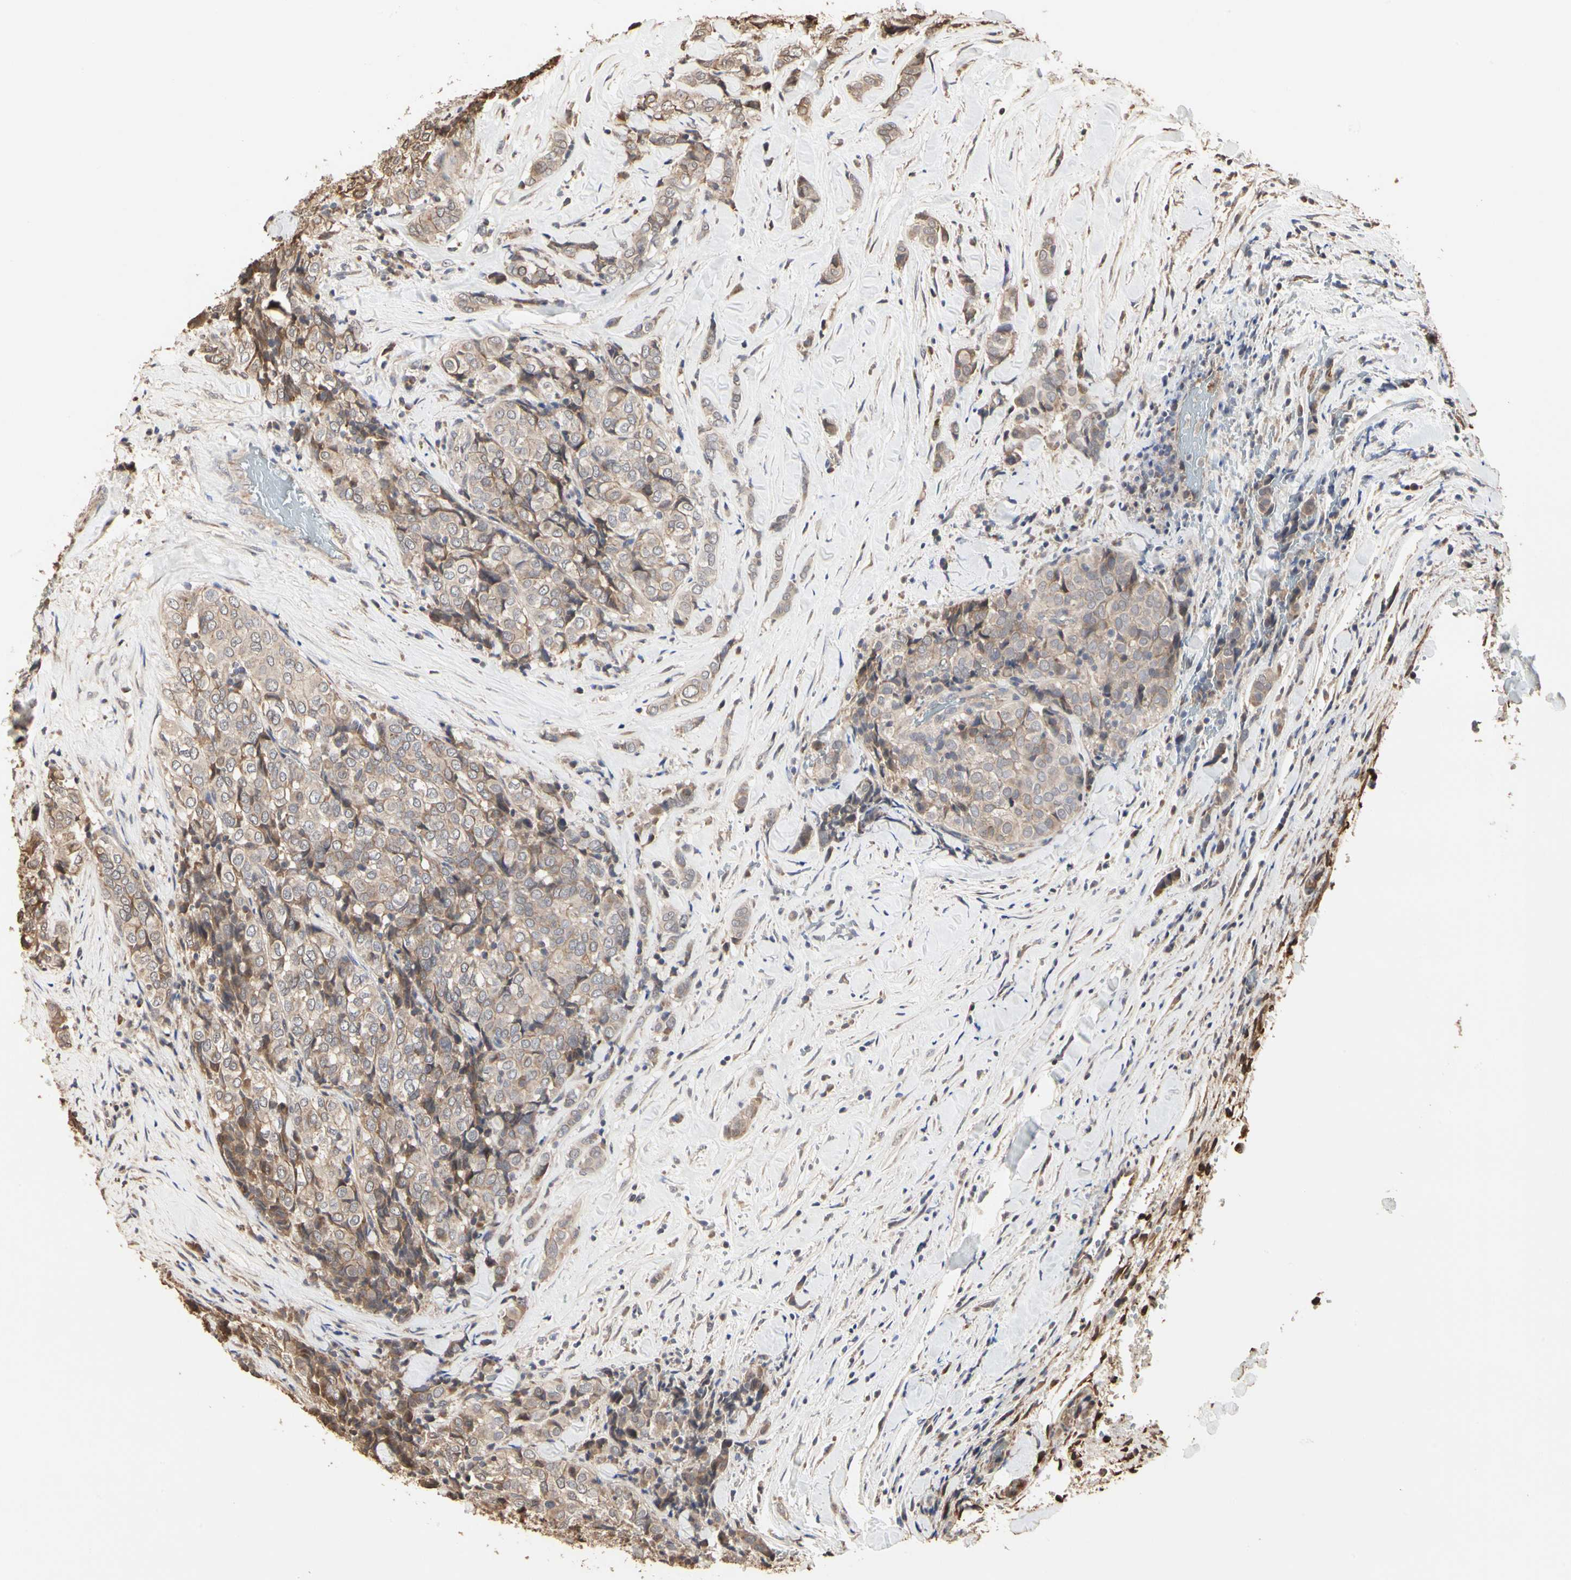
{"staining": {"intensity": "moderate", "quantity": ">75%", "location": "cytoplasmic/membranous"}, "tissue": "thyroid cancer", "cell_type": "Tumor cells", "image_type": "cancer", "snomed": [{"axis": "morphology", "description": "Normal tissue, NOS"}, {"axis": "morphology", "description": "Papillary adenocarcinoma, NOS"}, {"axis": "topography", "description": "Thyroid gland"}], "caption": "Protein expression analysis of human papillary adenocarcinoma (thyroid) reveals moderate cytoplasmic/membranous expression in approximately >75% of tumor cells.", "gene": "TAOK1", "patient": {"sex": "female", "age": 30}}